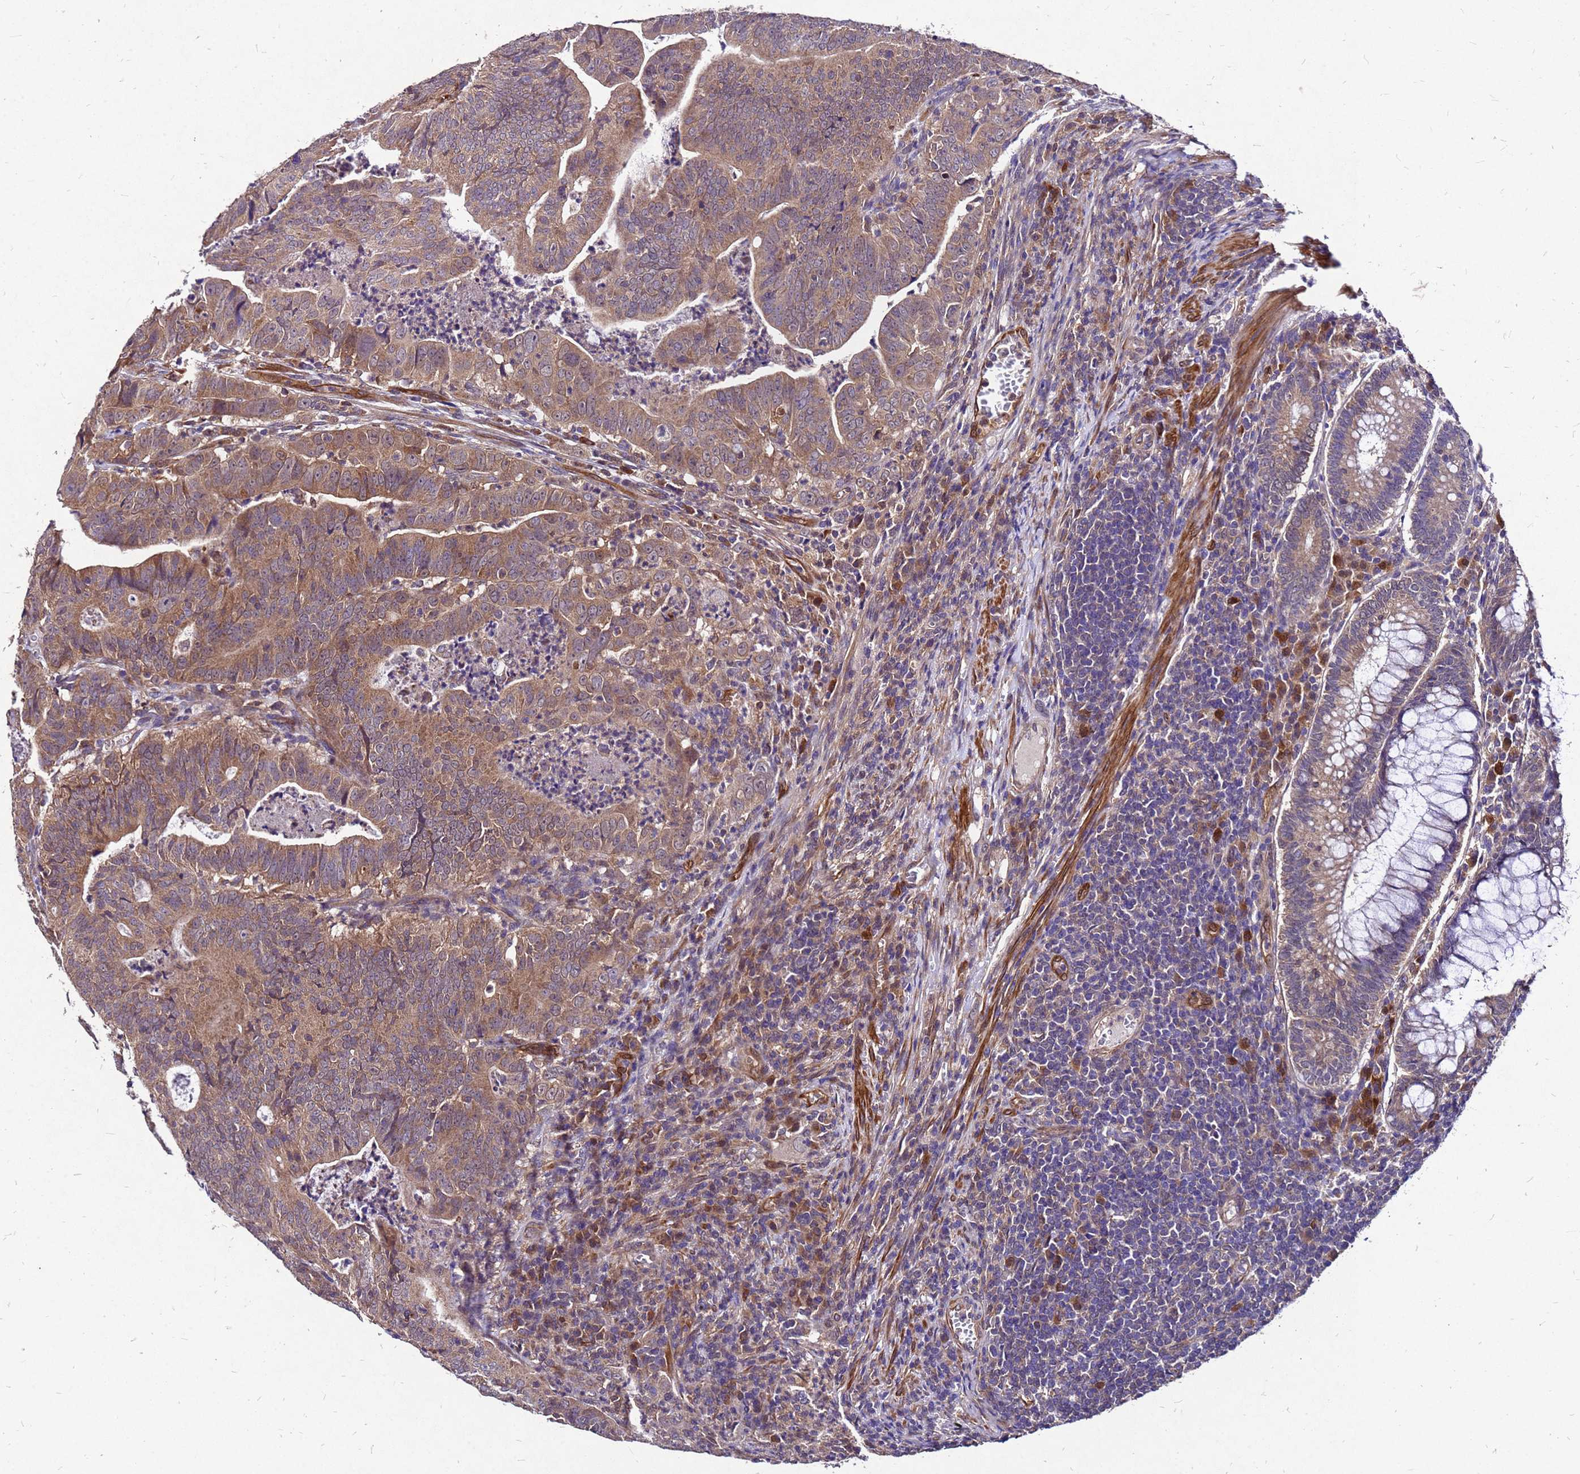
{"staining": {"intensity": "moderate", "quantity": ">75%", "location": "cytoplasmic/membranous"}, "tissue": "colorectal cancer", "cell_type": "Tumor cells", "image_type": "cancer", "snomed": [{"axis": "morphology", "description": "Adenocarcinoma, NOS"}, {"axis": "topography", "description": "Rectum"}], "caption": "Moderate cytoplasmic/membranous positivity is identified in approximately >75% of tumor cells in adenocarcinoma (colorectal). (Stains: DAB in brown, nuclei in blue, Microscopy: brightfield microscopy at high magnification).", "gene": "DUSP23", "patient": {"sex": "male", "age": 69}}